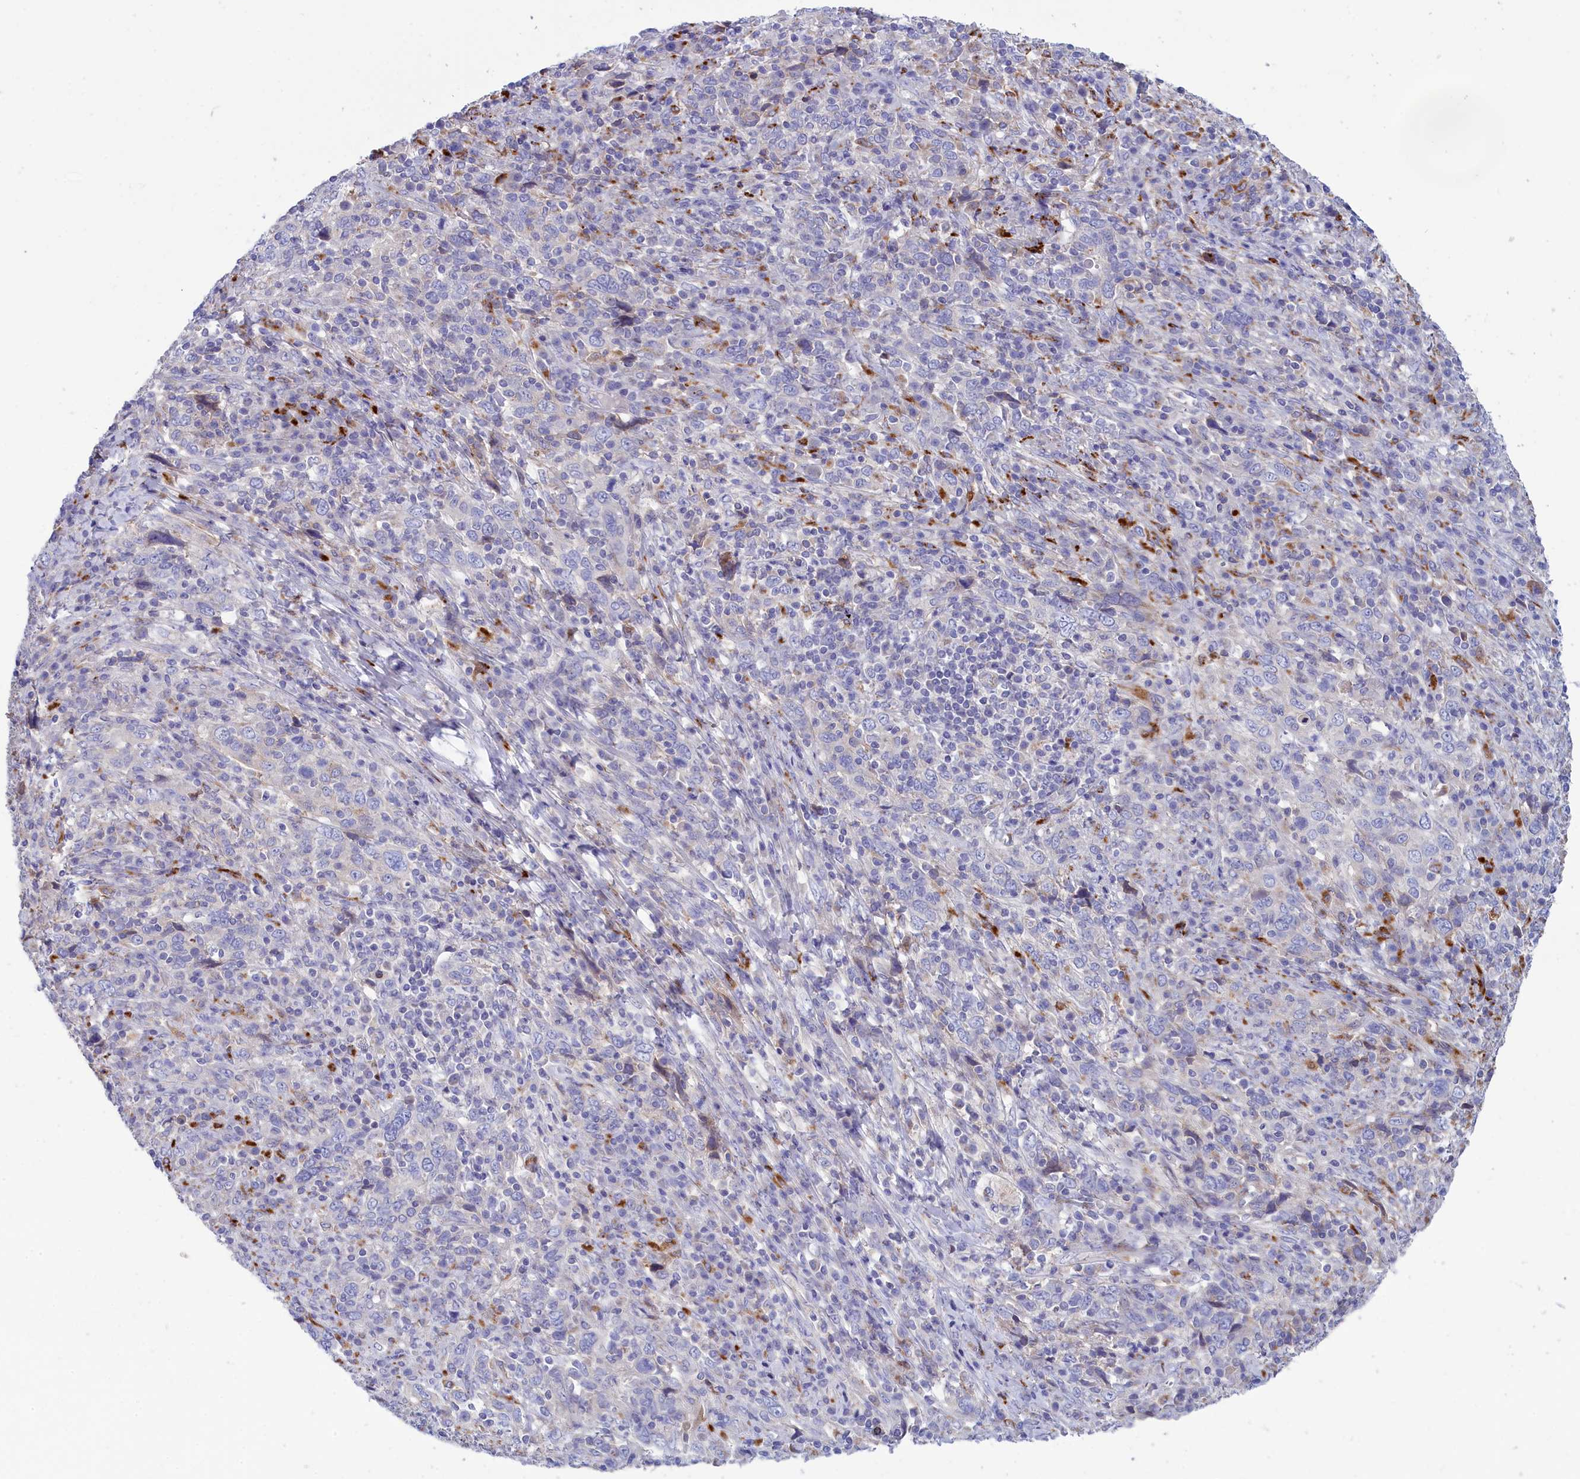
{"staining": {"intensity": "negative", "quantity": "none", "location": "none"}, "tissue": "cervical cancer", "cell_type": "Tumor cells", "image_type": "cancer", "snomed": [{"axis": "morphology", "description": "Squamous cell carcinoma, NOS"}, {"axis": "topography", "description": "Cervix"}], "caption": "Squamous cell carcinoma (cervical) was stained to show a protein in brown. There is no significant positivity in tumor cells.", "gene": "WDR6", "patient": {"sex": "female", "age": 46}}